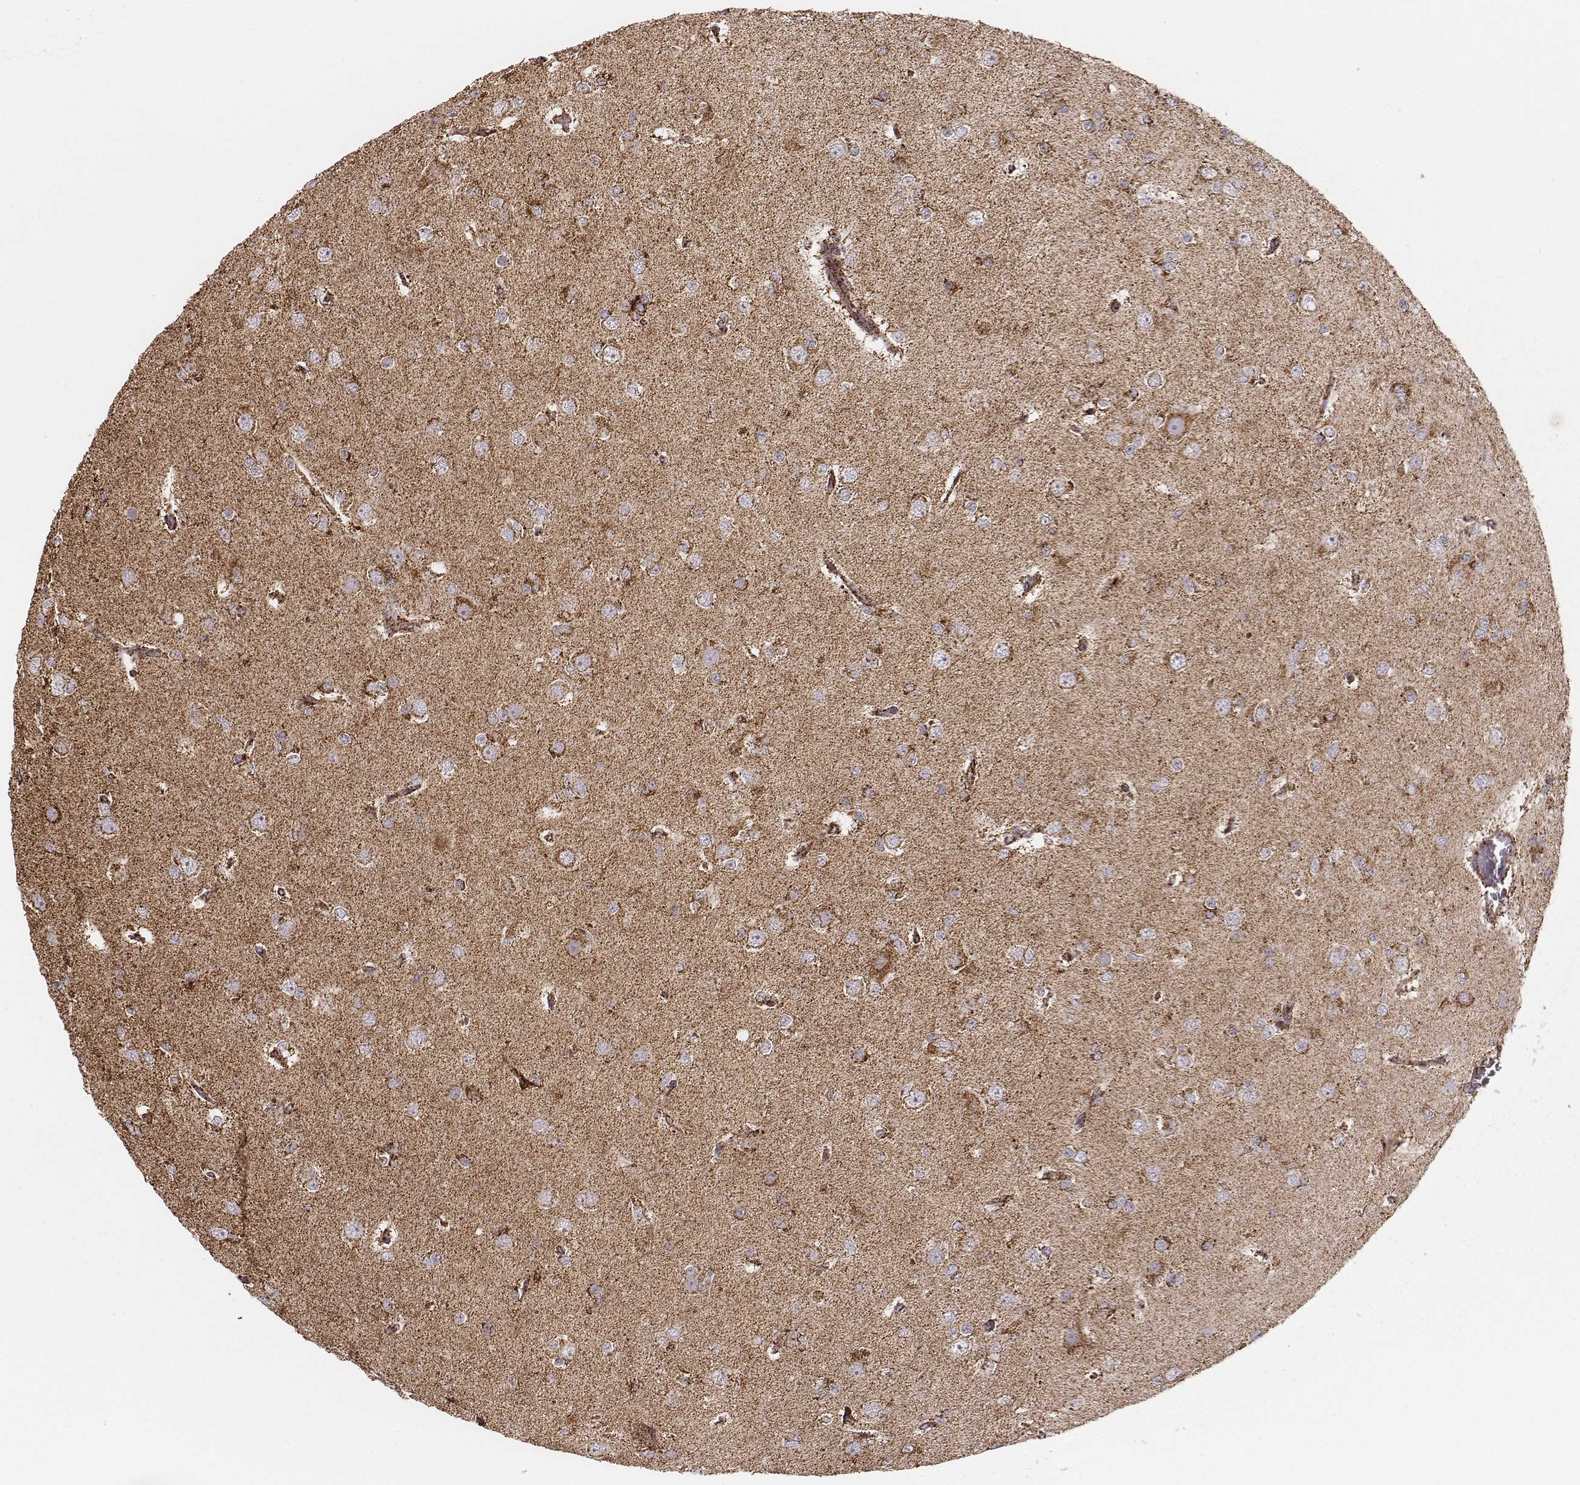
{"staining": {"intensity": "strong", "quantity": "25%-75%", "location": "cytoplasmic/membranous"}, "tissue": "glioma", "cell_type": "Tumor cells", "image_type": "cancer", "snomed": [{"axis": "morphology", "description": "Glioma, malignant, Low grade"}, {"axis": "topography", "description": "Brain"}], "caption": "Brown immunohistochemical staining in human glioma exhibits strong cytoplasmic/membranous expression in approximately 25%-75% of tumor cells.", "gene": "TUFM", "patient": {"sex": "male", "age": 27}}